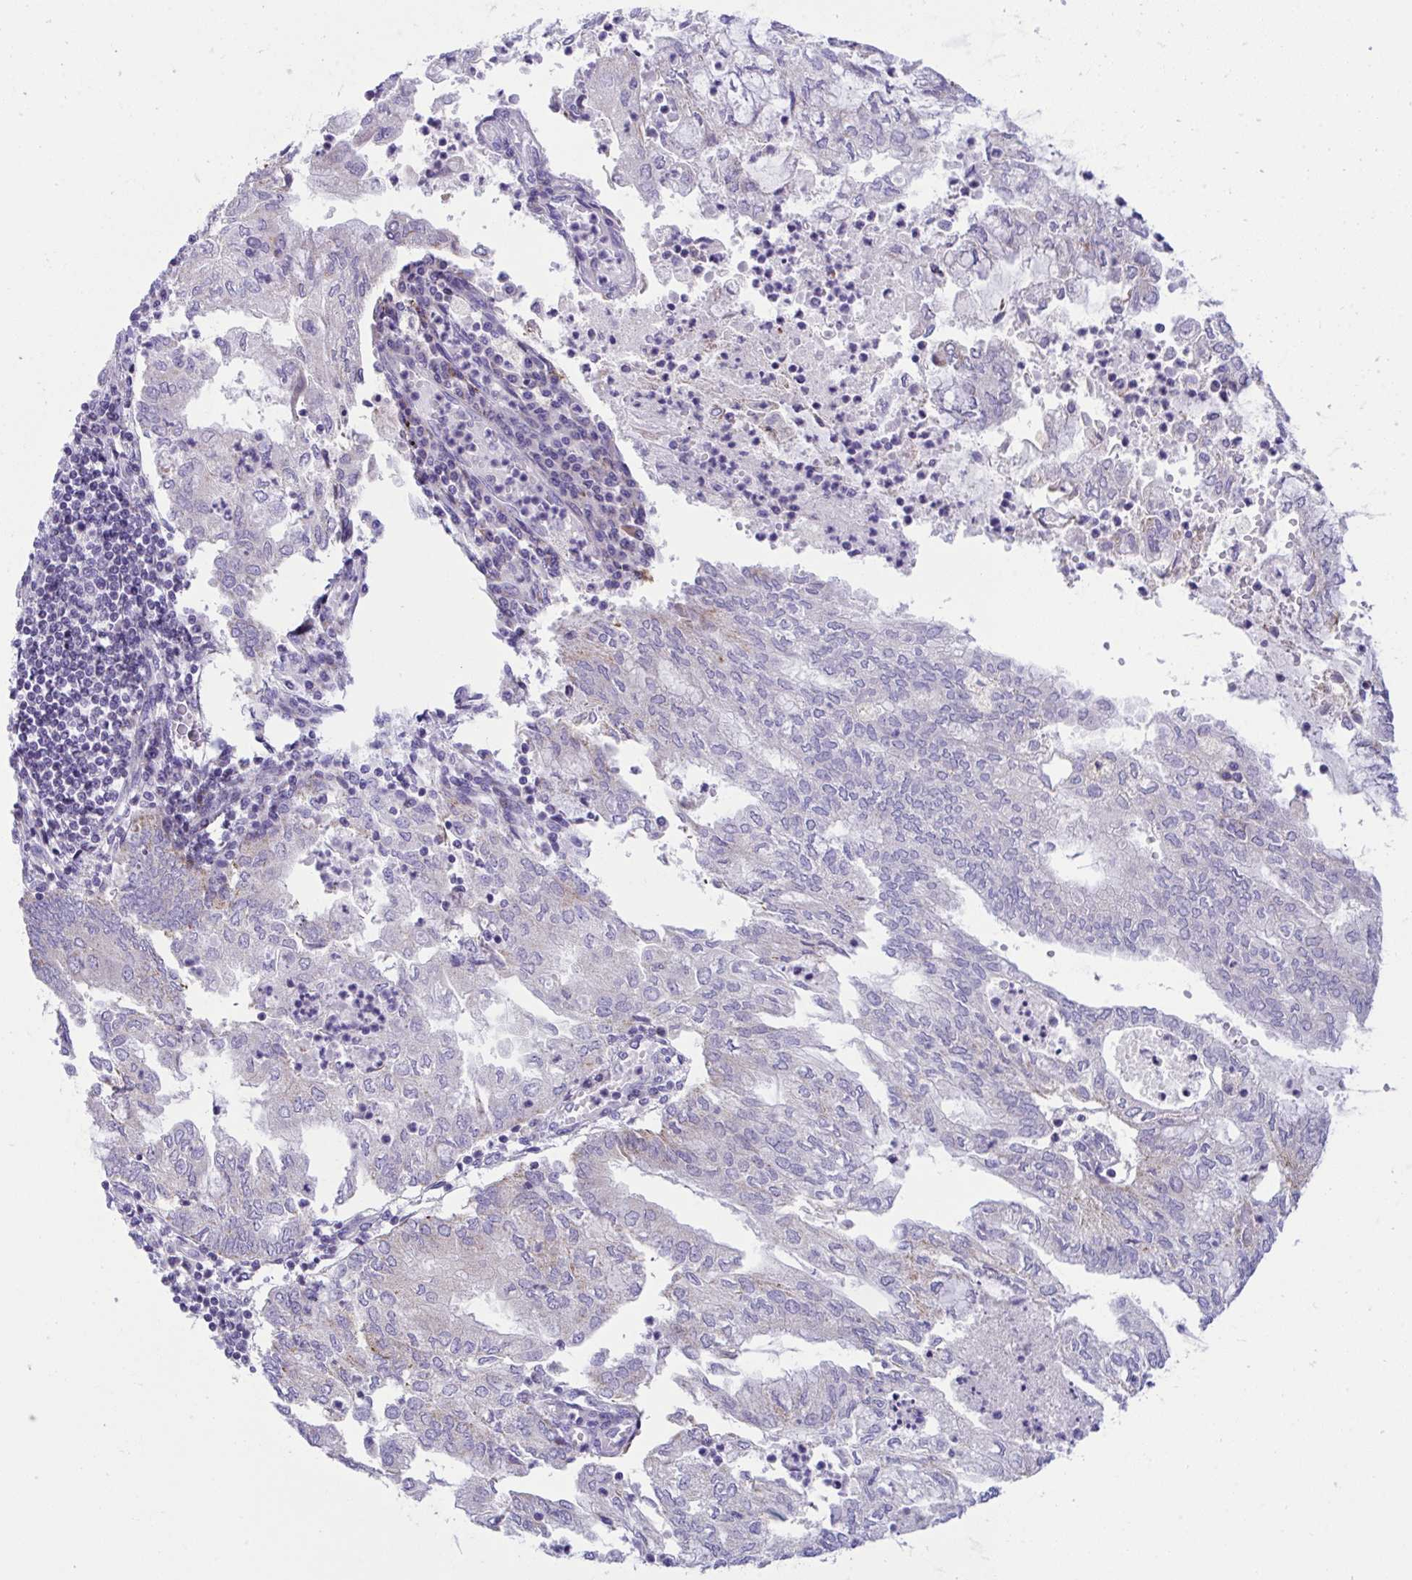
{"staining": {"intensity": "moderate", "quantity": "<25%", "location": "cytoplasmic/membranous"}, "tissue": "endometrial cancer", "cell_type": "Tumor cells", "image_type": "cancer", "snomed": [{"axis": "morphology", "description": "Adenocarcinoma, NOS"}, {"axis": "topography", "description": "Endometrium"}], "caption": "Immunohistochemistry histopathology image of human endometrial cancer stained for a protein (brown), which reveals low levels of moderate cytoplasmic/membranous staining in about <25% of tumor cells.", "gene": "DTX3", "patient": {"sex": "female", "age": 75}}